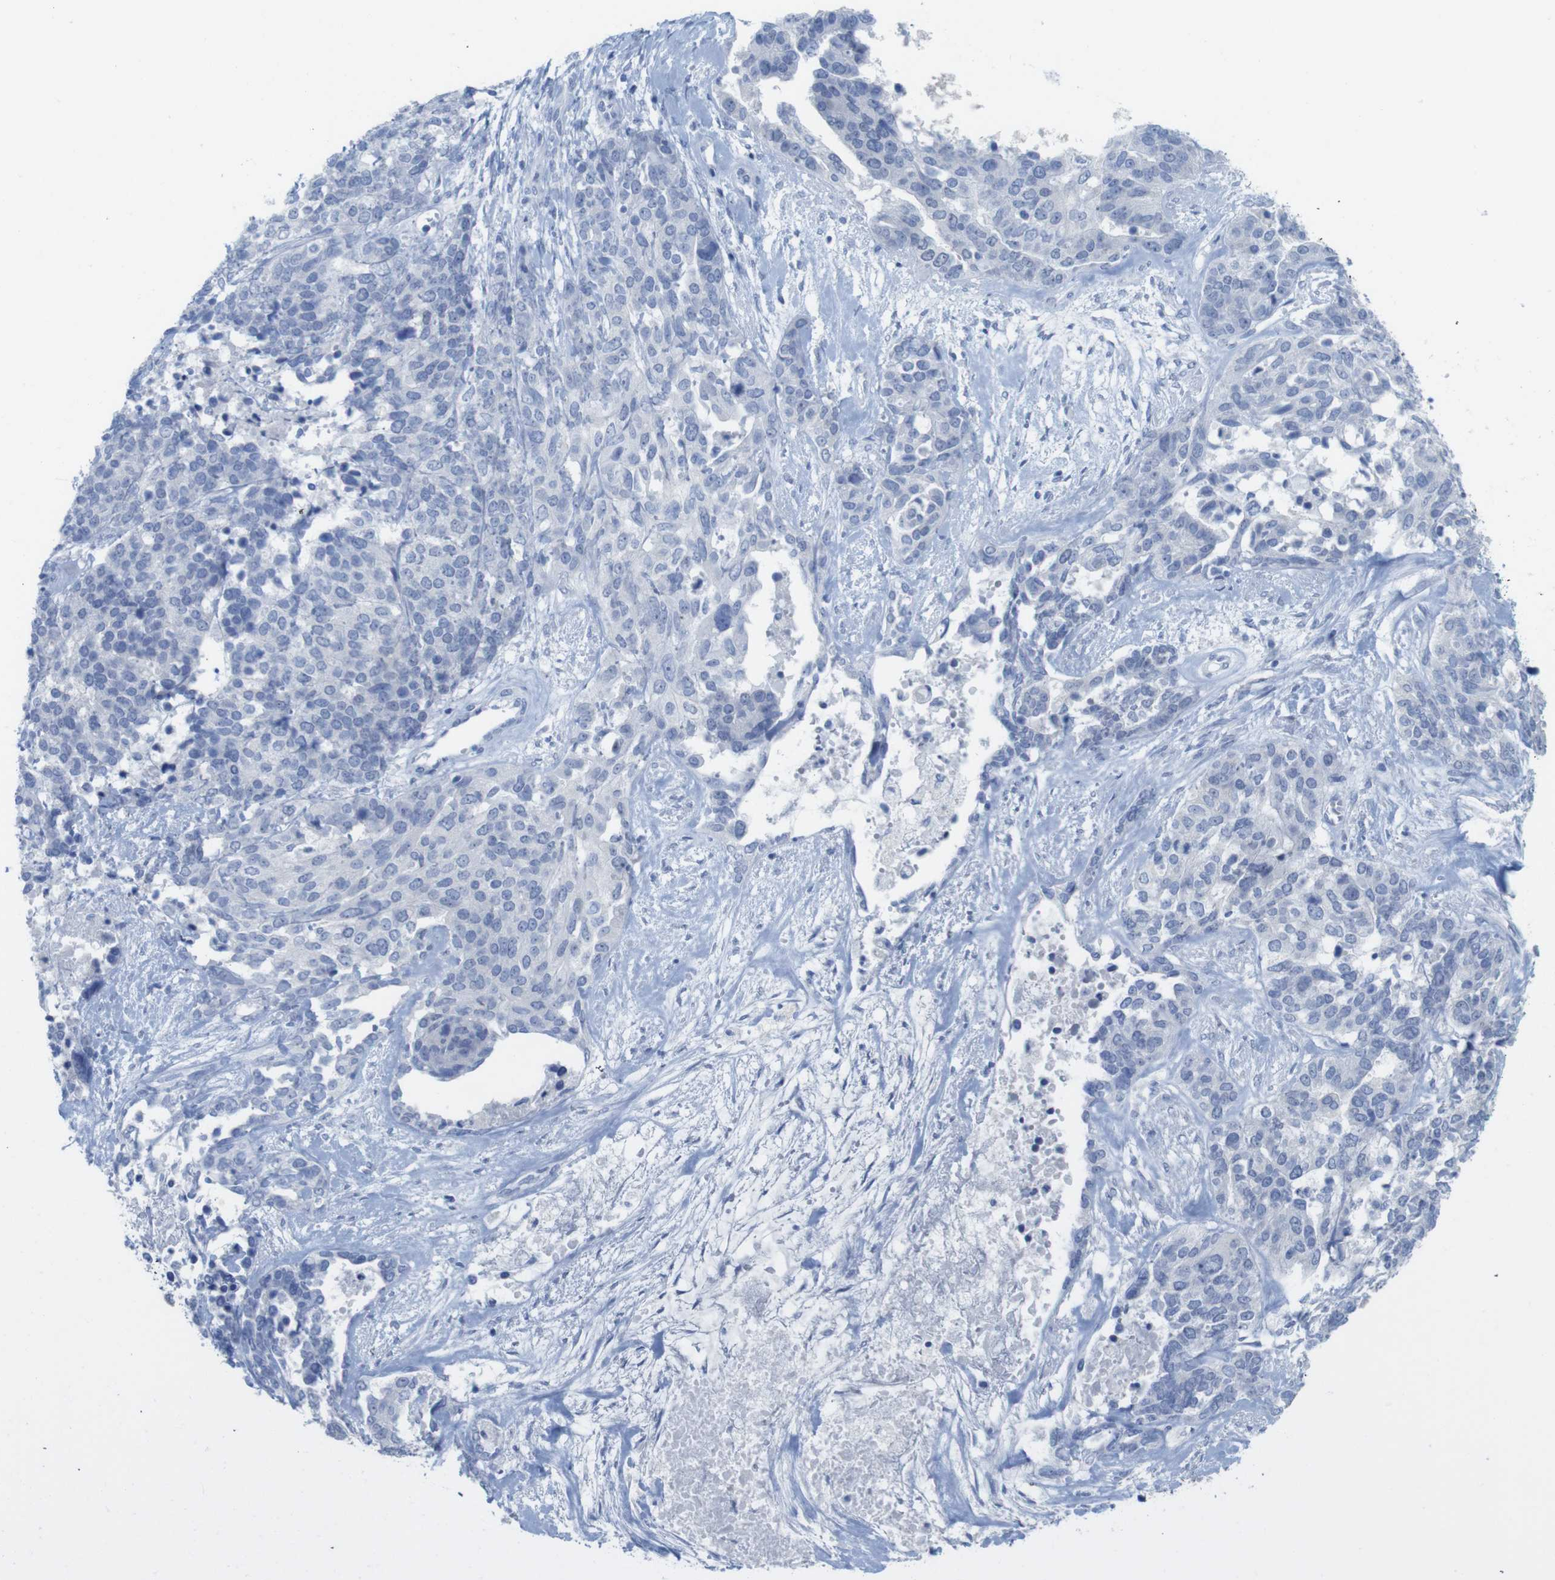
{"staining": {"intensity": "negative", "quantity": "none", "location": "none"}, "tissue": "ovarian cancer", "cell_type": "Tumor cells", "image_type": "cancer", "snomed": [{"axis": "morphology", "description": "Cystadenocarcinoma, serous, NOS"}, {"axis": "topography", "description": "Ovary"}], "caption": "An immunohistochemistry micrograph of ovarian cancer is shown. There is no staining in tumor cells of ovarian cancer.", "gene": "PNMA1", "patient": {"sex": "female", "age": 44}}